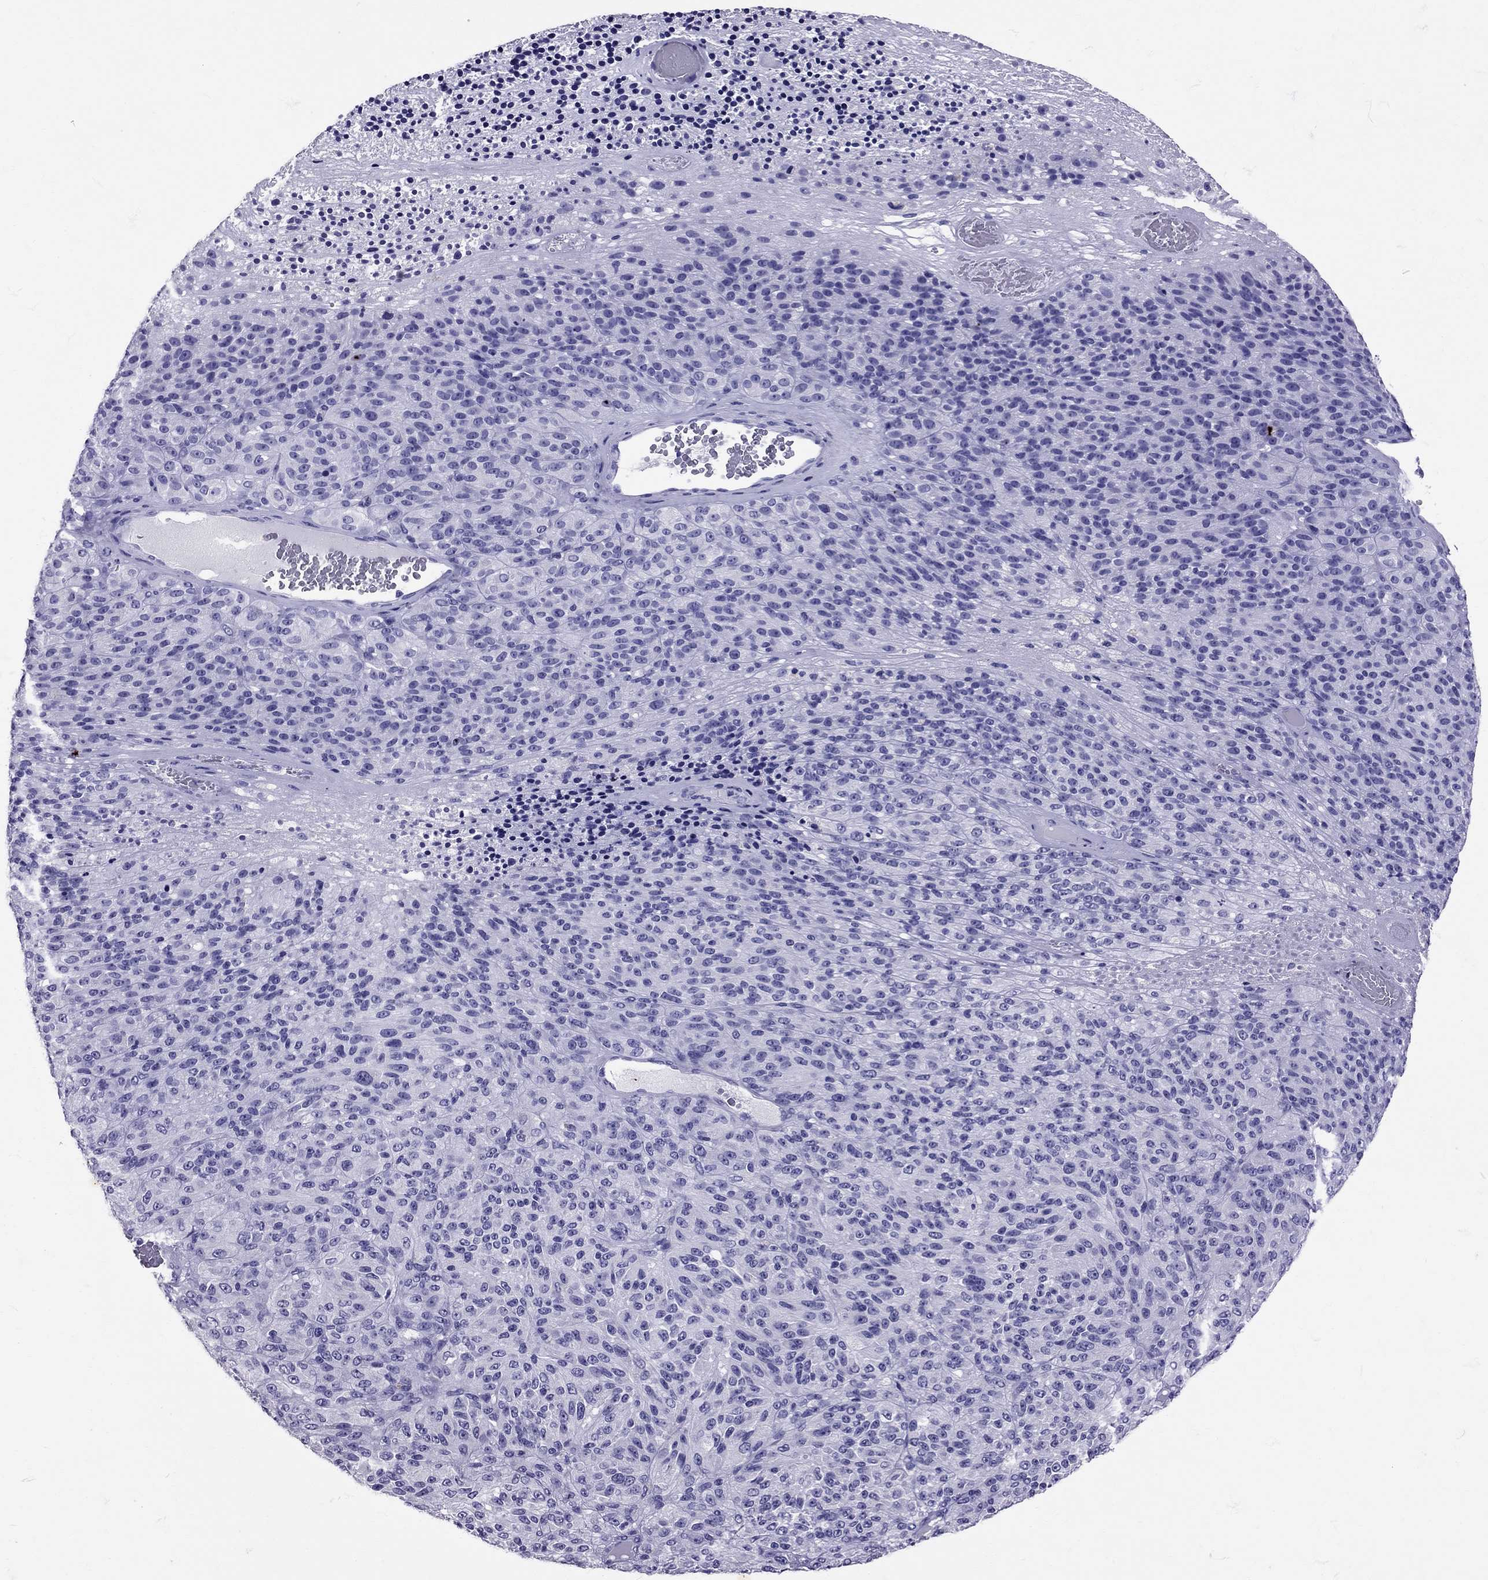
{"staining": {"intensity": "negative", "quantity": "none", "location": "none"}, "tissue": "melanoma", "cell_type": "Tumor cells", "image_type": "cancer", "snomed": [{"axis": "morphology", "description": "Malignant melanoma, Metastatic site"}, {"axis": "topography", "description": "Brain"}], "caption": "Tumor cells show no significant expression in melanoma.", "gene": "AVP", "patient": {"sex": "female", "age": 56}}